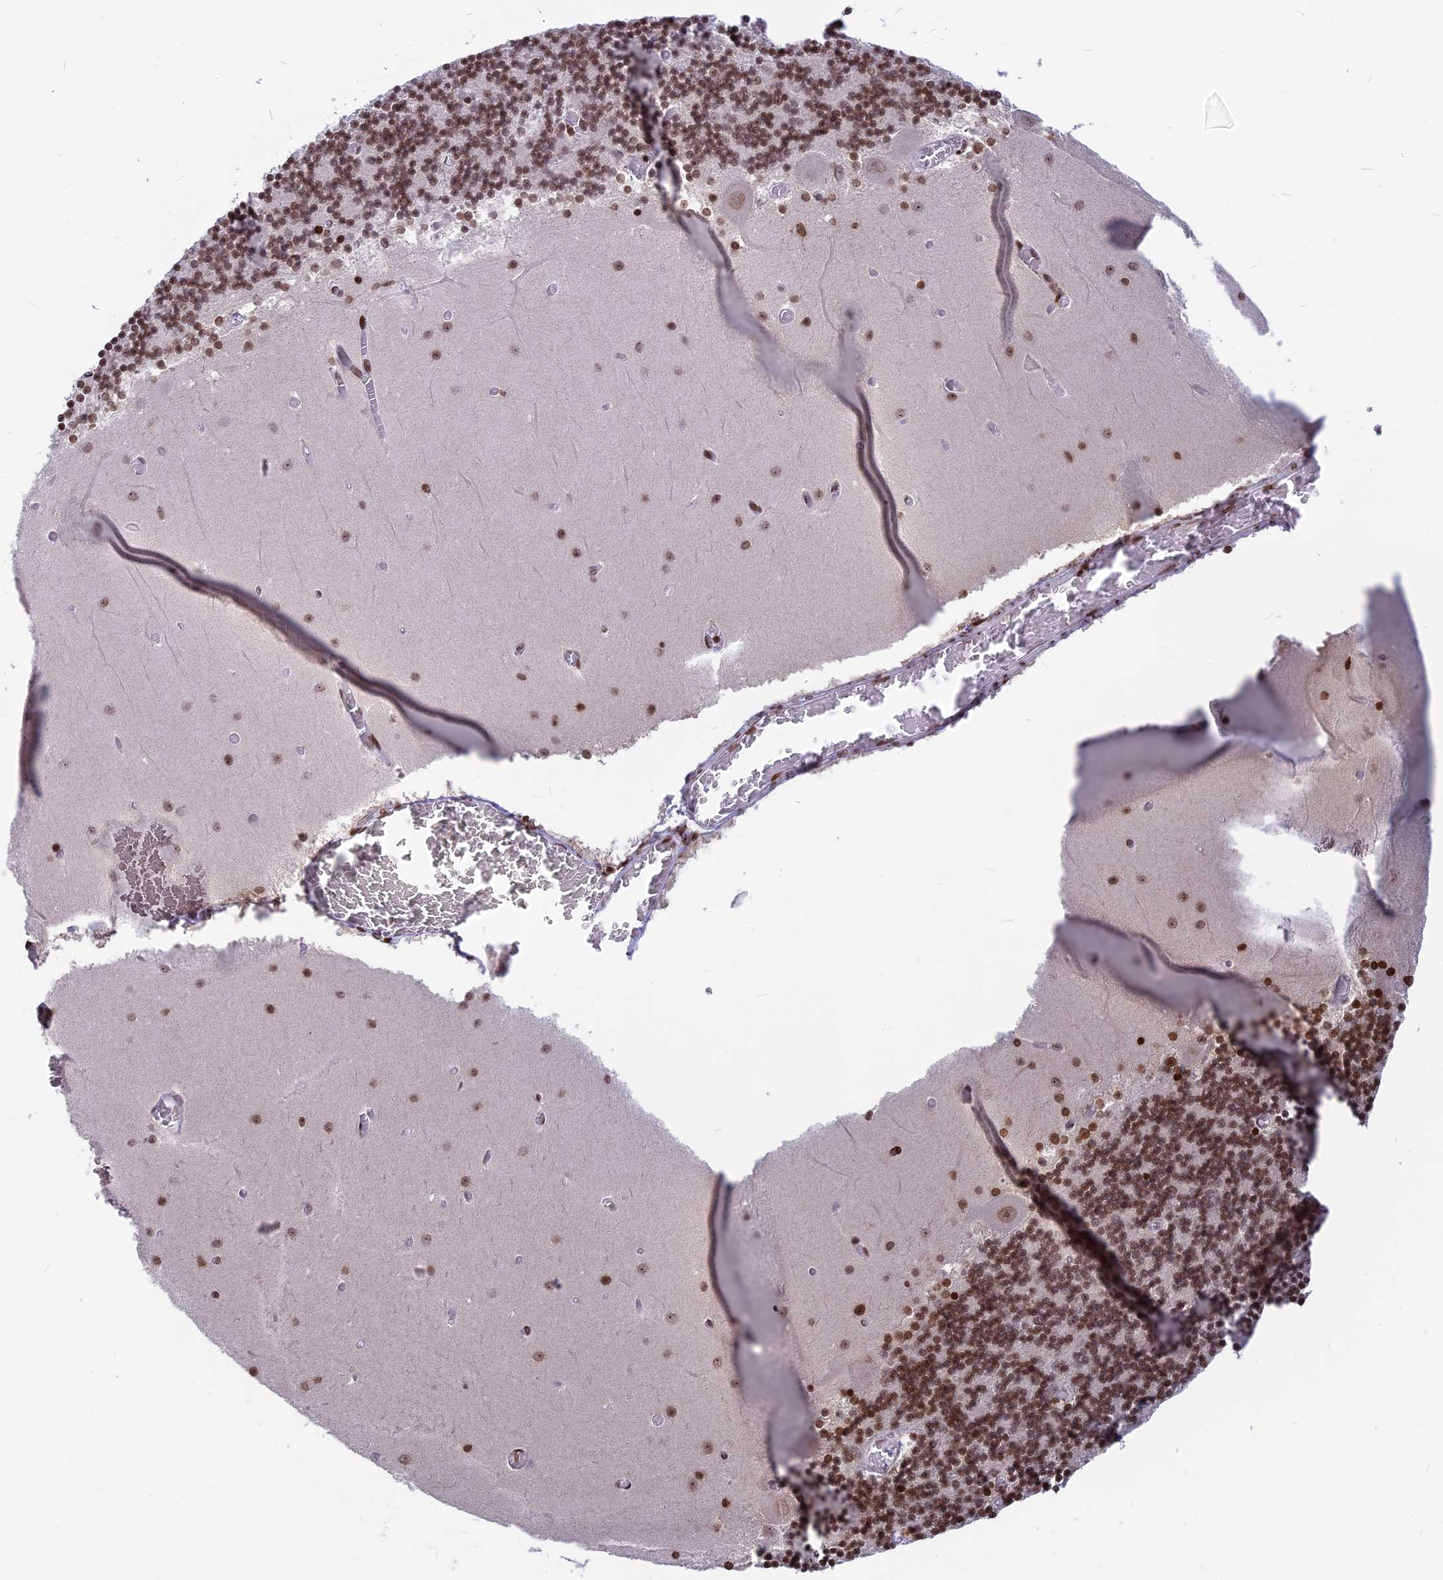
{"staining": {"intensity": "moderate", "quantity": ">75%", "location": "nuclear"}, "tissue": "cerebellum", "cell_type": "Cells in granular layer", "image_type": "normal", "snomed": [{"axis": "morphology", "description": "Normal tissue, NOS"}, {"axis": "topography", "description": "Cerebellum"}], "caption": "Immunohistochemical staining of unremarkable cerebellum exhibits moderate nuclear protein staining in approximately >75% of cells in granular layer. (IHC, brightfield microscopy, high magnification).", "gene": "TET2", "patient": {"sex": "female", "age": 28}}